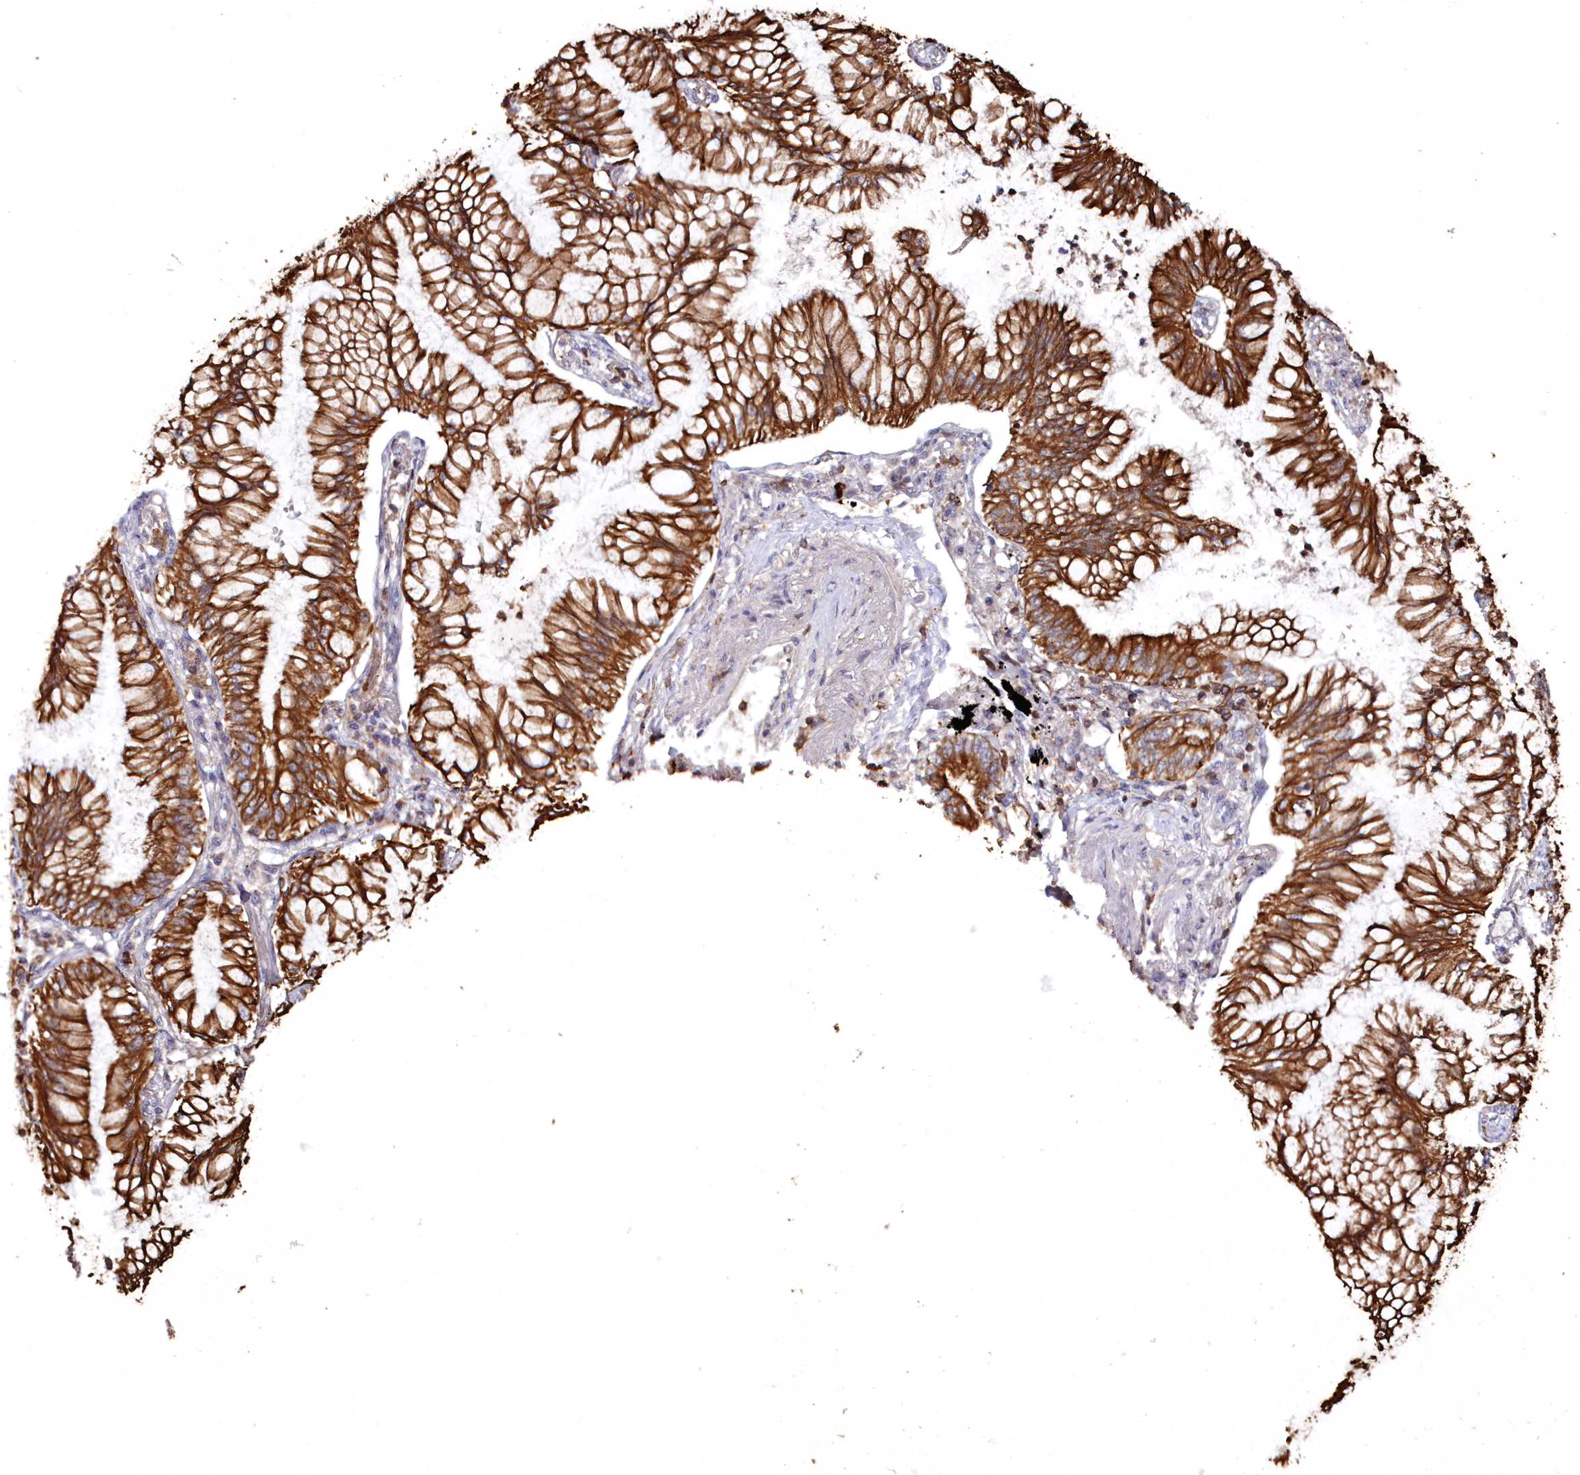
{"staining": {"intensity": "strong", "quantity": ">75%", "location": "cytoplasmic/membranous"}, "tissue": "lung cancer", "cell_type": "Tumor cells", "image_type": "cancer", "snomed": [{"axis": "morphology", "description": "Adenocarcinoma, NOS"}, {"axis": "topography", "description": "Lung"}], "caption": "Protein staining displays strong cytoplasmic/membranous expression in approximately >75% of tumor cells in adenocarcinoma (lung).", "gene": "SNED1", "patient": {"sex": "female", "age": 70}}